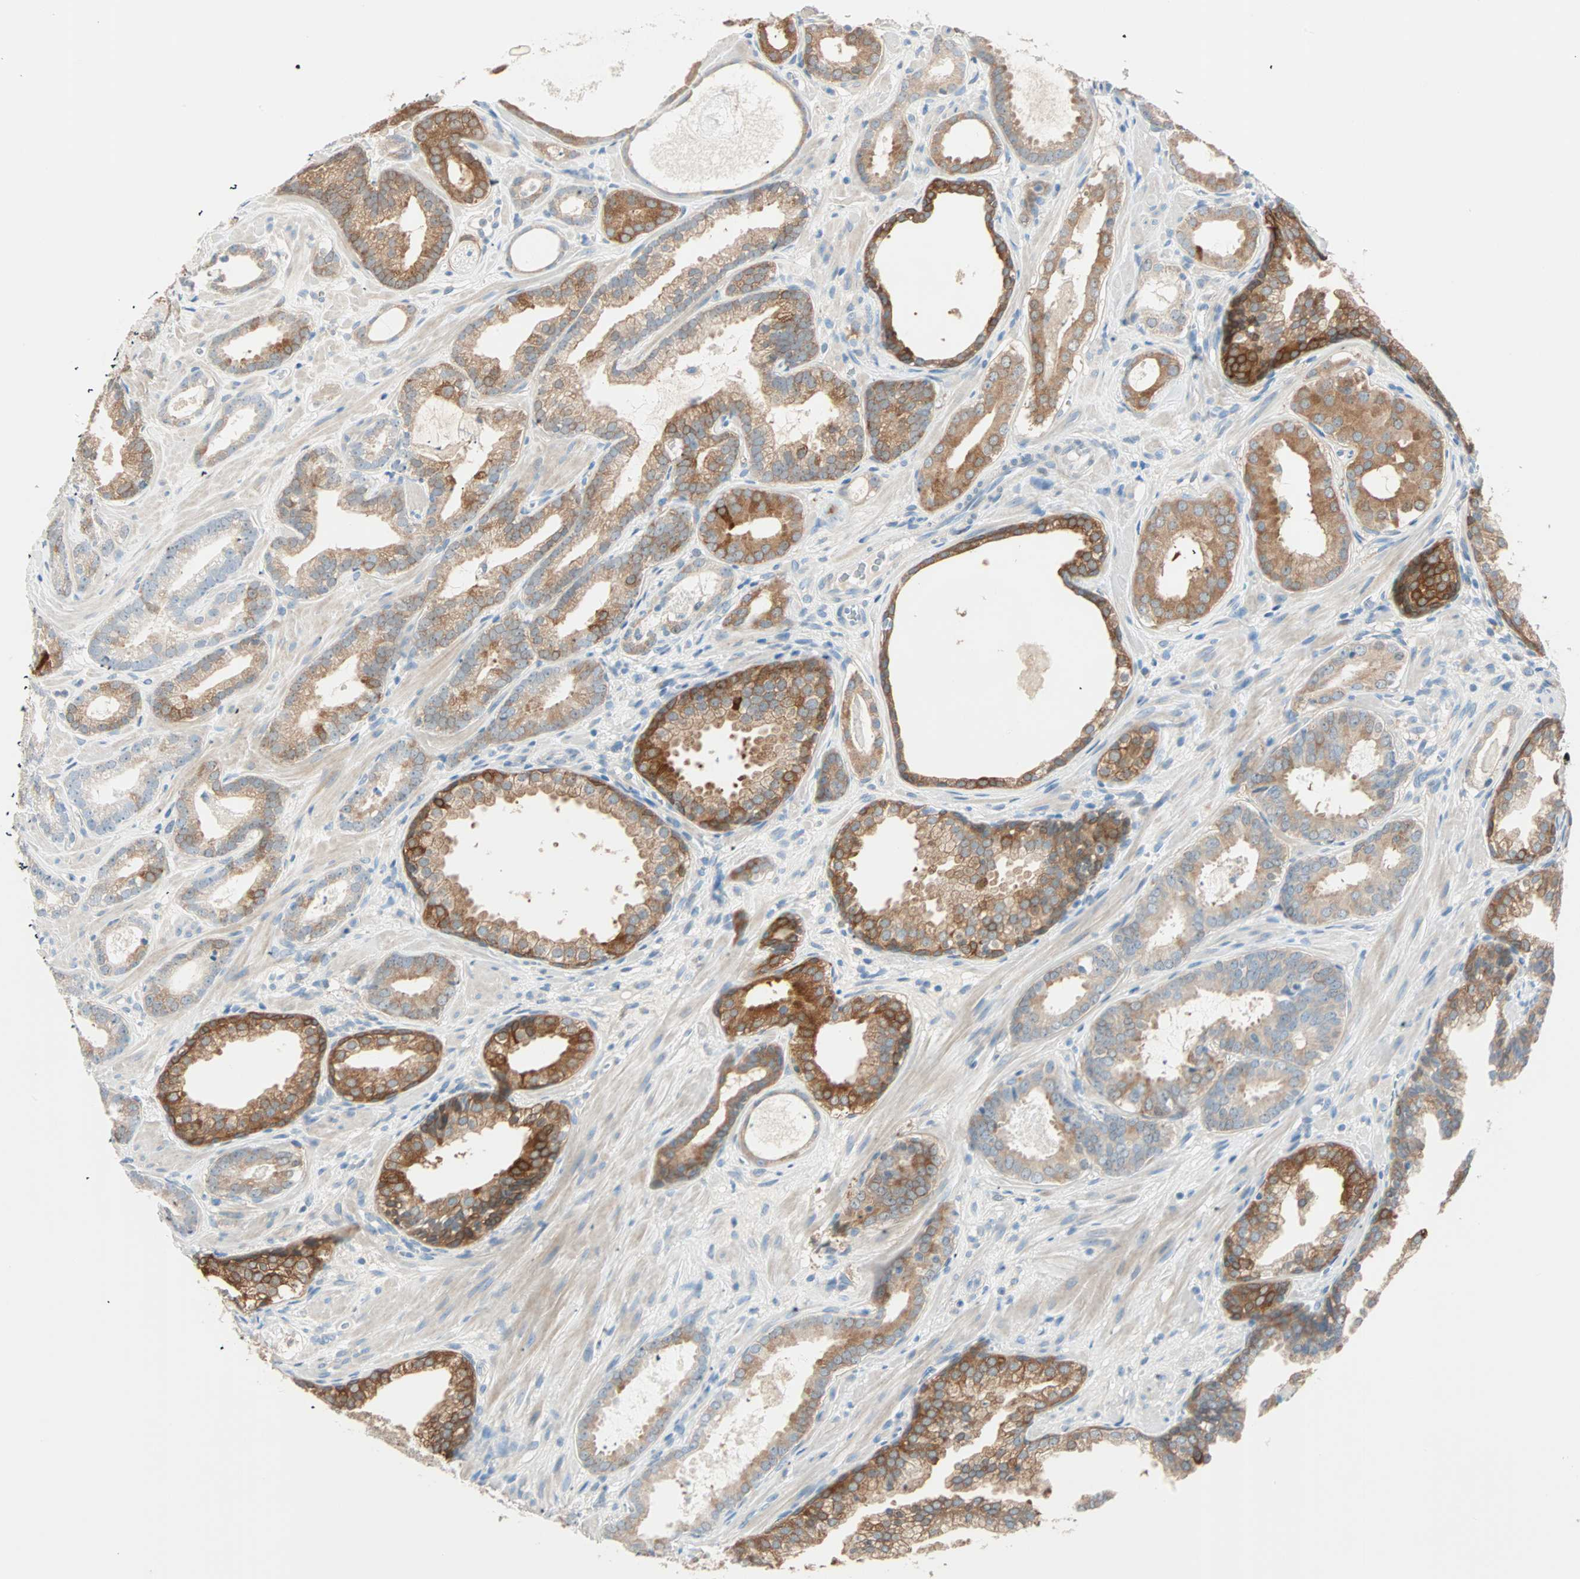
{"staining": {"intensity": "moderate", "quantity": ">75%", "location": "cytoplasmic/membranous"}, "tissue": "prostate cancer", "cell_type": "Tumor cells", "image_type": "cancer", "snomed": [{"axis": "morphology", "description": "Adenocarcinoma, Low grade"}, {"axis": "topography", "description": "Prostate"}], "caption": "This image displays prostate cancer stained with immunohistochemistry (IHC) to label a protein in brown. The cytoplasmic/membranous of tumor cells show moderate positivity for the protein. Nuclei are counter-stained blue.", "gene": "ATF6", "patient": {"sex": "male", "age": 57}}